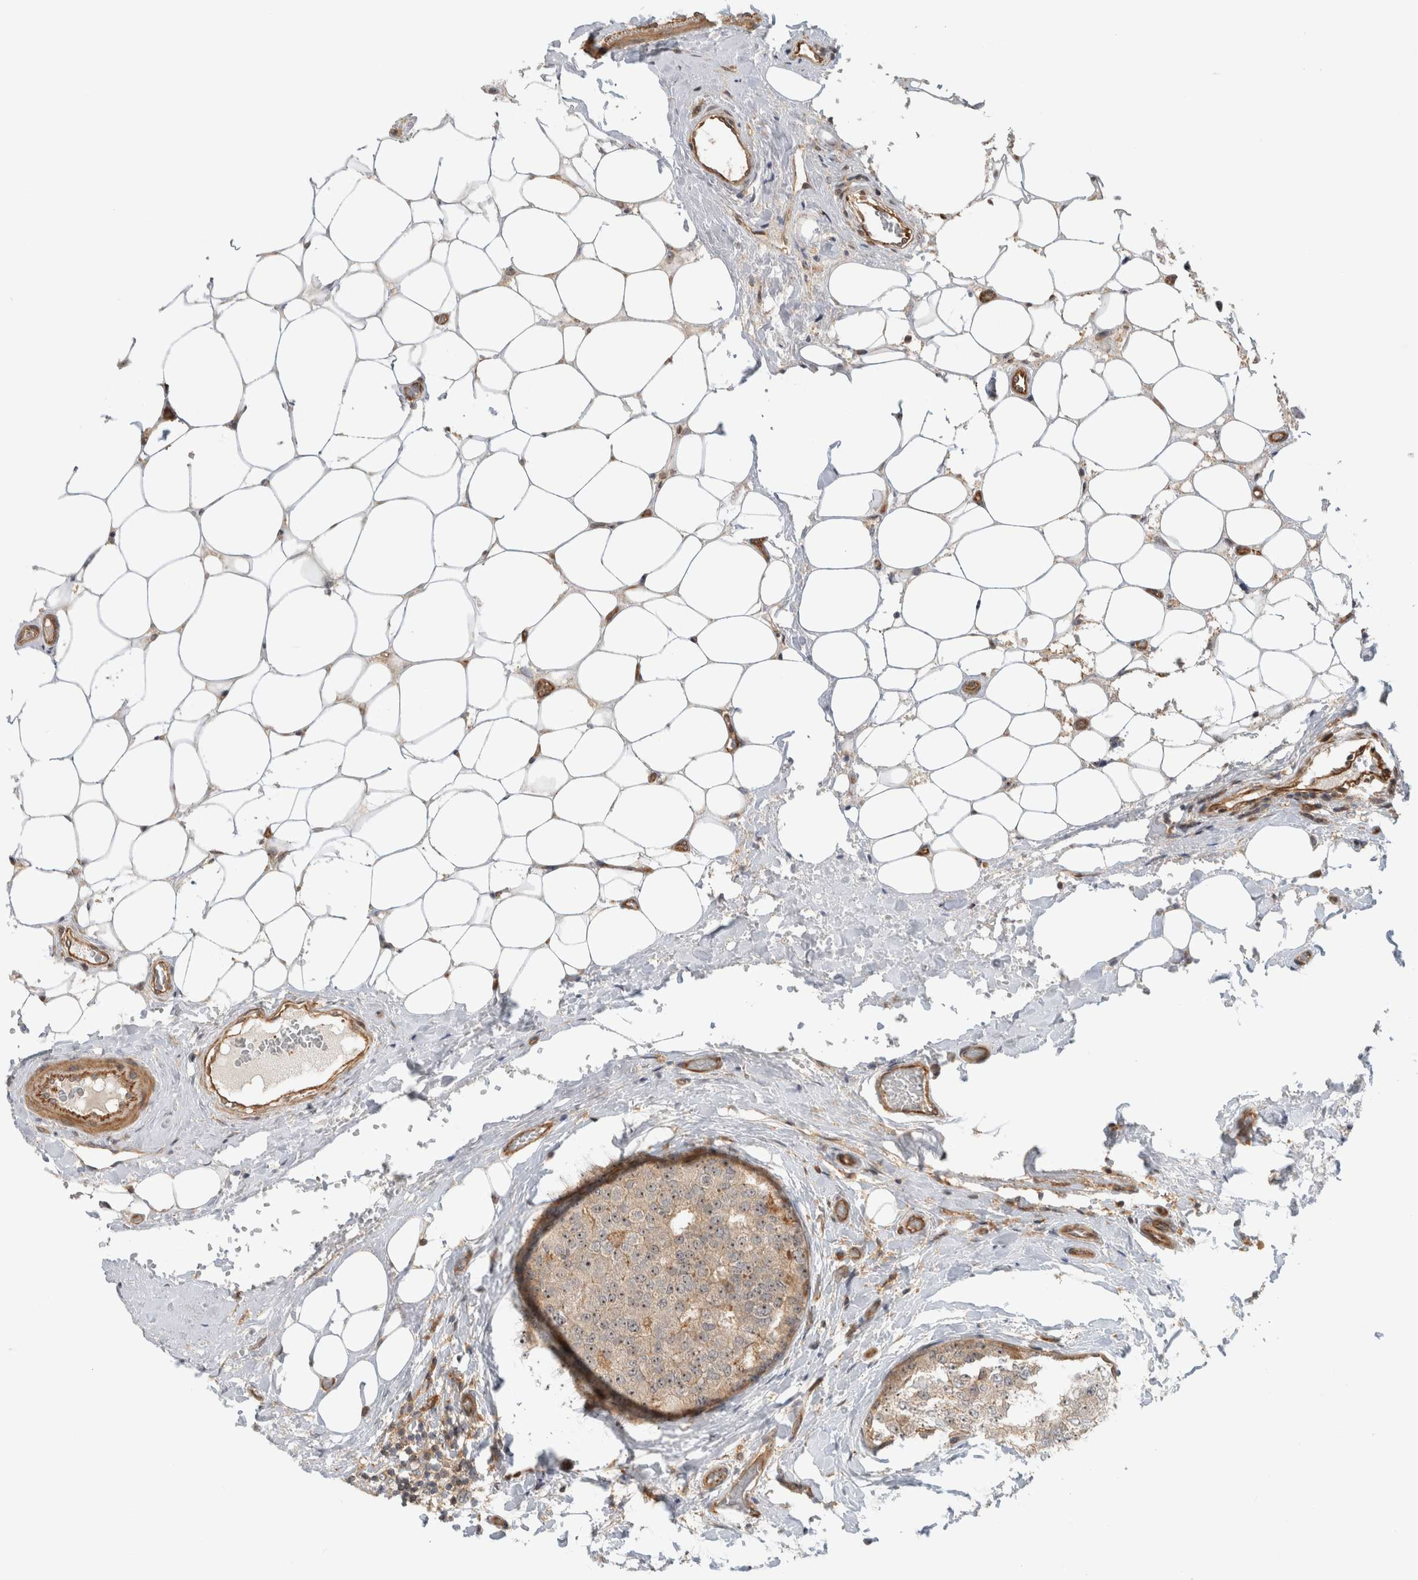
{"staining": {"intensity": "moderate", "quantity": ">75%", "location": "cytoplasmic/membranous,nuclear"}, "tissue": "breast cancer", "cell_type": "Tumor cells", "image_type": "cancer", "snomed": [{"axis": "morphology", "description": "Normal tissue, NOS"}, {"axis": "morphology", "description": "Duct carcinoma"}, {"axis": "topography", "description": "Breast"}], "caption": "Protein expression analysis of breast cancer (intraductal carcinoma) displays moderate cytoplasmic/membranous and nuclear positivity in approximately >75% of tumor cells.", "gene": "WASF2", "patient": {"sex": "female", "age": 43}}